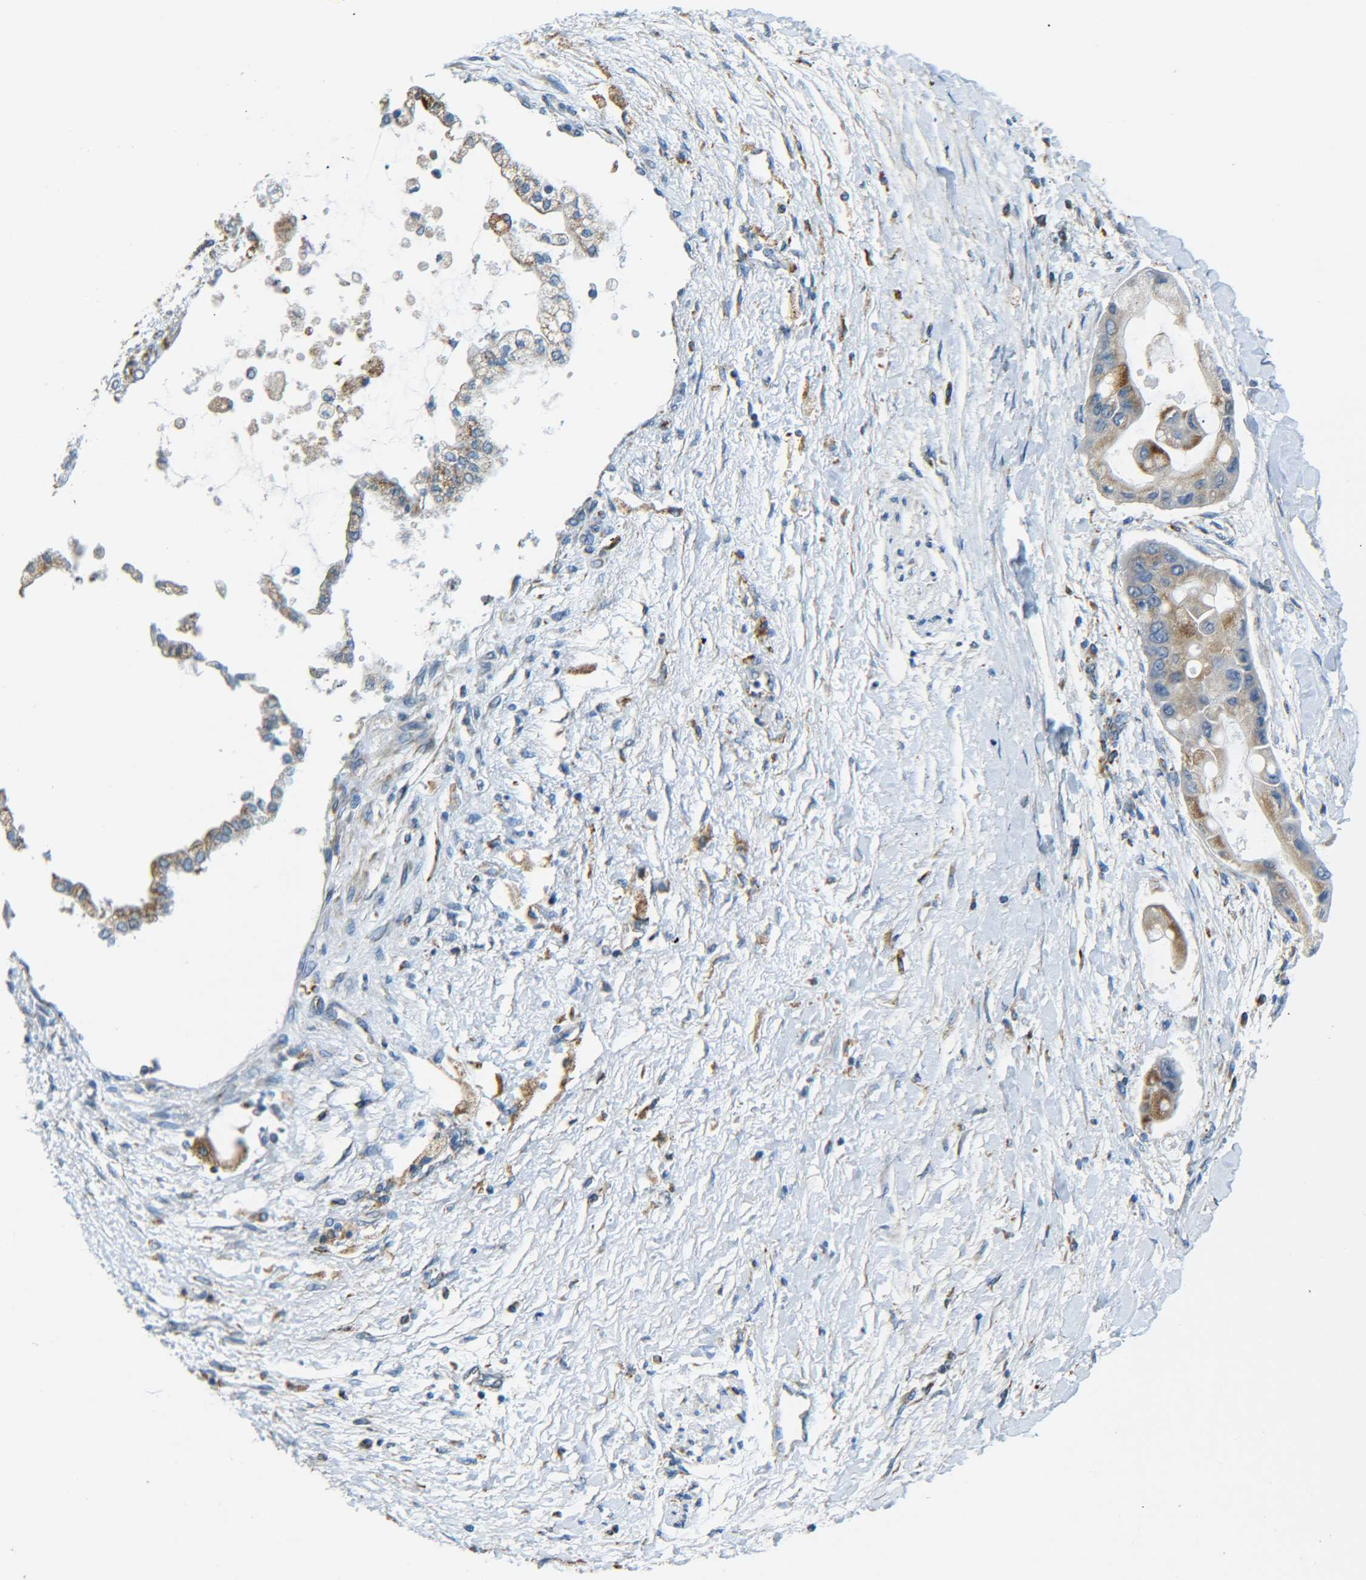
{"staining": {"intensity": "weak", "quantity": ">75%", "location": "cytoplasmic/membranous"}, "tissue": "liver cancer", "cell_type": "Tumor cells", "image_type": "cancer", "snomed": [{"axis": "morphology", "description": "Cholangiocarcinoma"}, {"axis": "topography", "description": "Liver"}], "caption": "Immunohistochemistry image of neoplastic tissue: human cholangiocarcinoma (liver) stained using immunohistochemistry (IHC) displays low levels of weak protein expression localized specifically in the cytoplasmic/membranous of tumor cells, appearing as a cytoplasmic/membranous brown color.", "gene": "CYB5R1", "patient": {"sex": "male", "age": 50}}